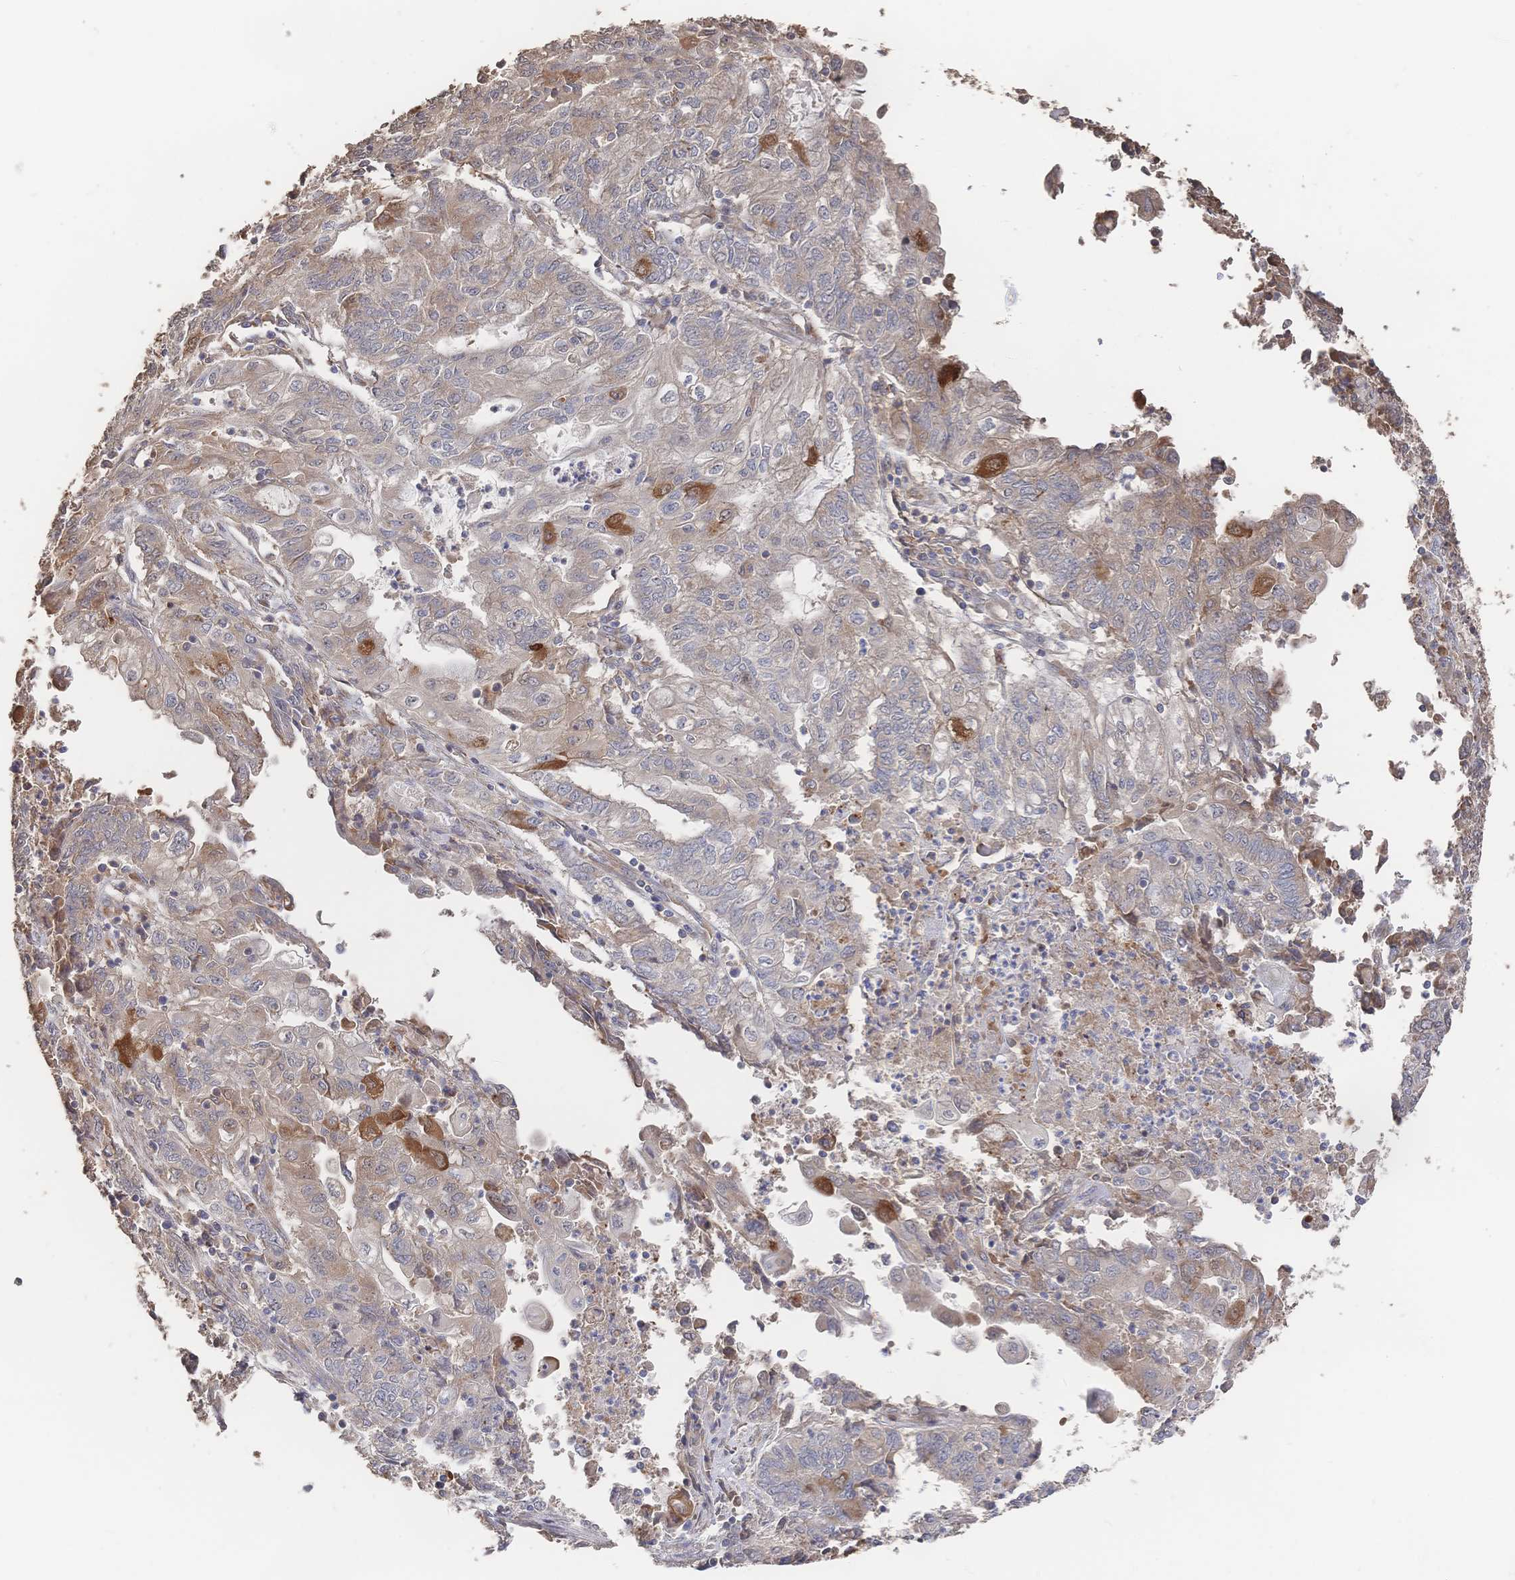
{"staining": {"intensity": "moderate", "quantity": "<25%", "location": "cytoplasmic/membranous"}, "tissue": "endometrial cancer", "cell_type": "Tumor cells", "image_type": "cancer", "snomed": [{"axis": "morphology", "description": "Adenocarcinoma, NOS"}, {"axis": "topography", "description": "Endometrium"}], "caption": "Endometrial adenocarcinoma stained with a protein marker displays moderate staining in tumor cells.", "gene": "DNAJA4", "patient": {"sex": "female", "age": 54}}